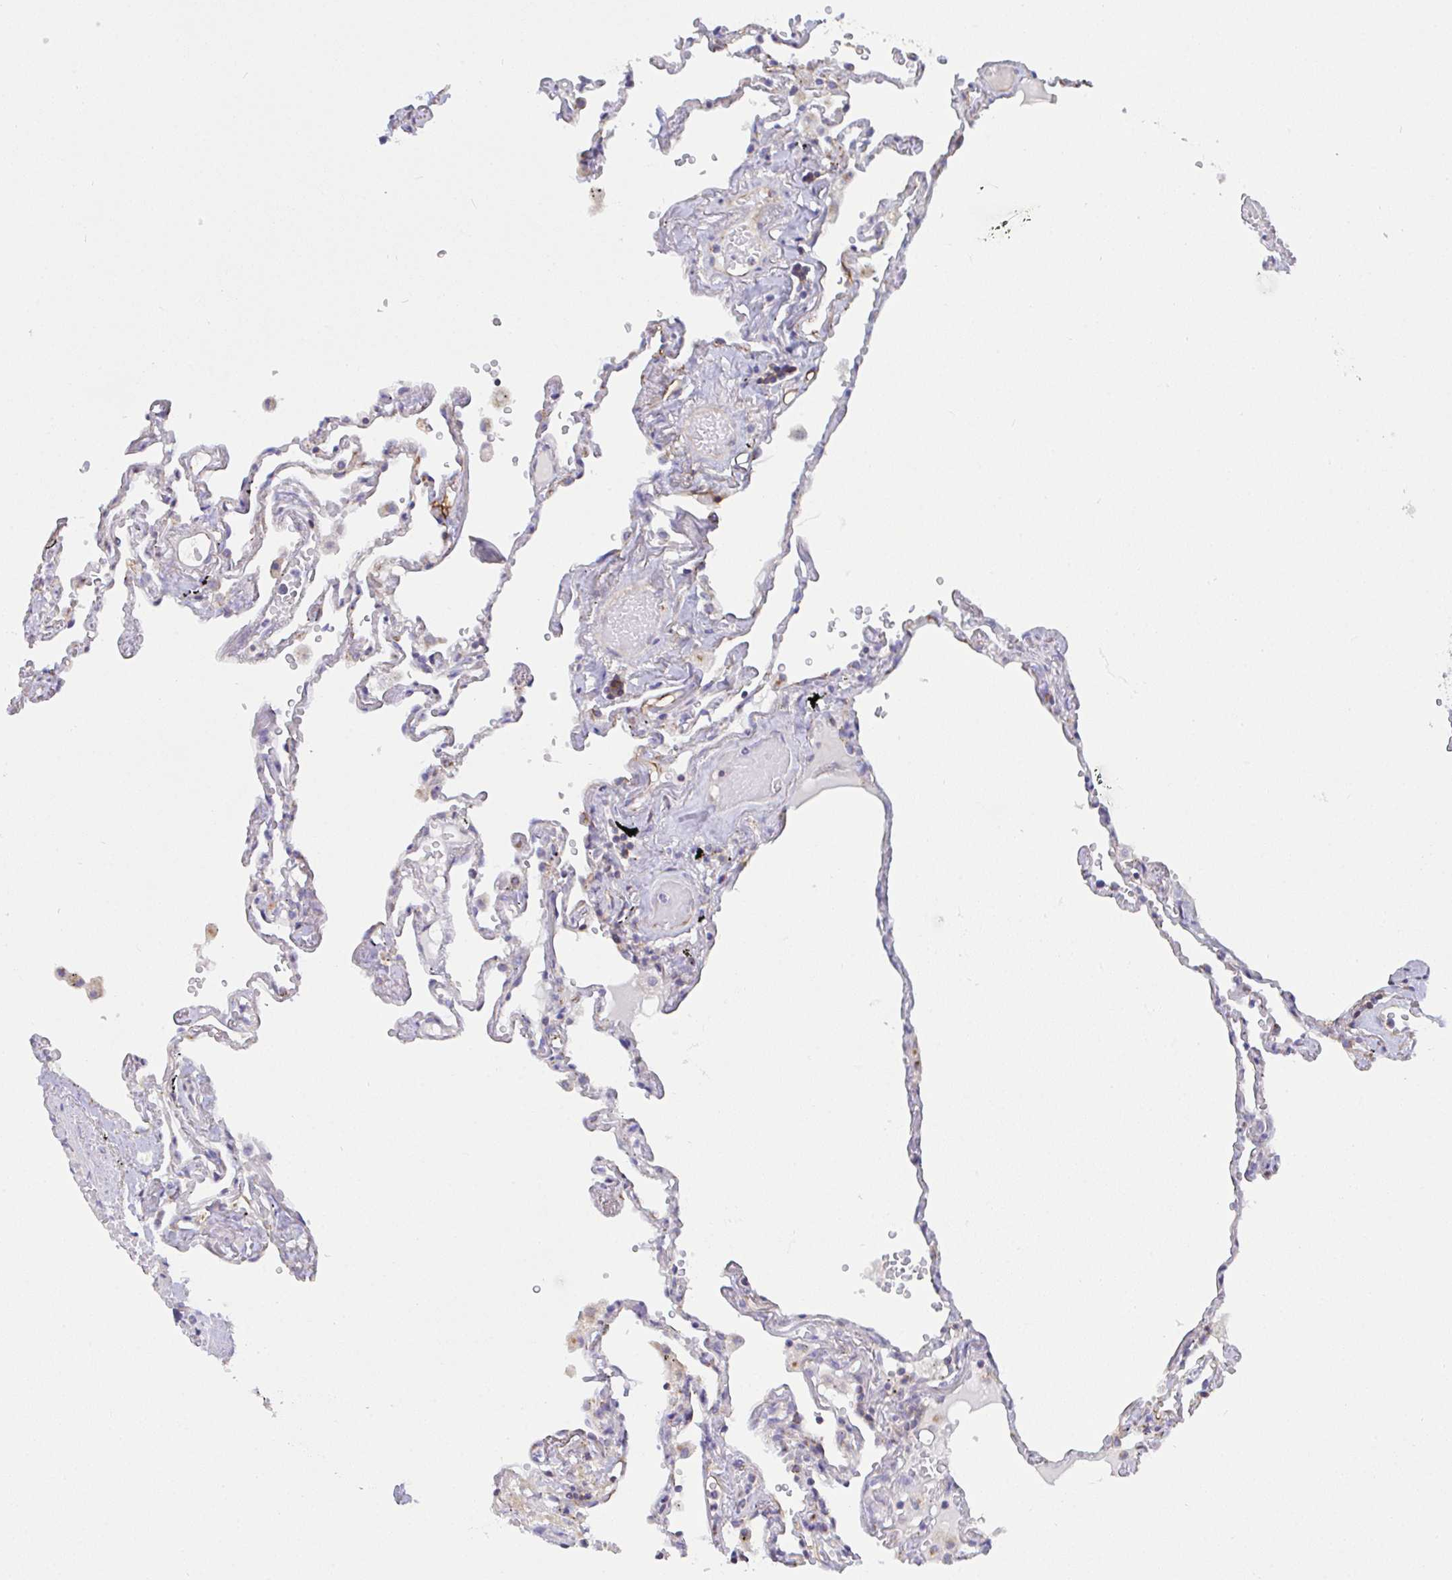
{"staining": {"intensity": "negative", "quantity": "none", "location": "none"}, "tissue": "lung", "cell_type": "Alveolar cells", "image_type": "normal", "snomed": [{"axis": "morphology", "description": "Normal tissue, NOS"}, {"axis": "topography", "description": "Lung"}], "caption": "A high-resolution micrograph shows IHC staining of unremarkable lung, which exhibits no significant expression in alveolar cells. (DAB immunohistochemistry (IHC) with hematoxylin counter stain).", "gene": "MIA3", "patient": {"sex": "female", "age": 67}}